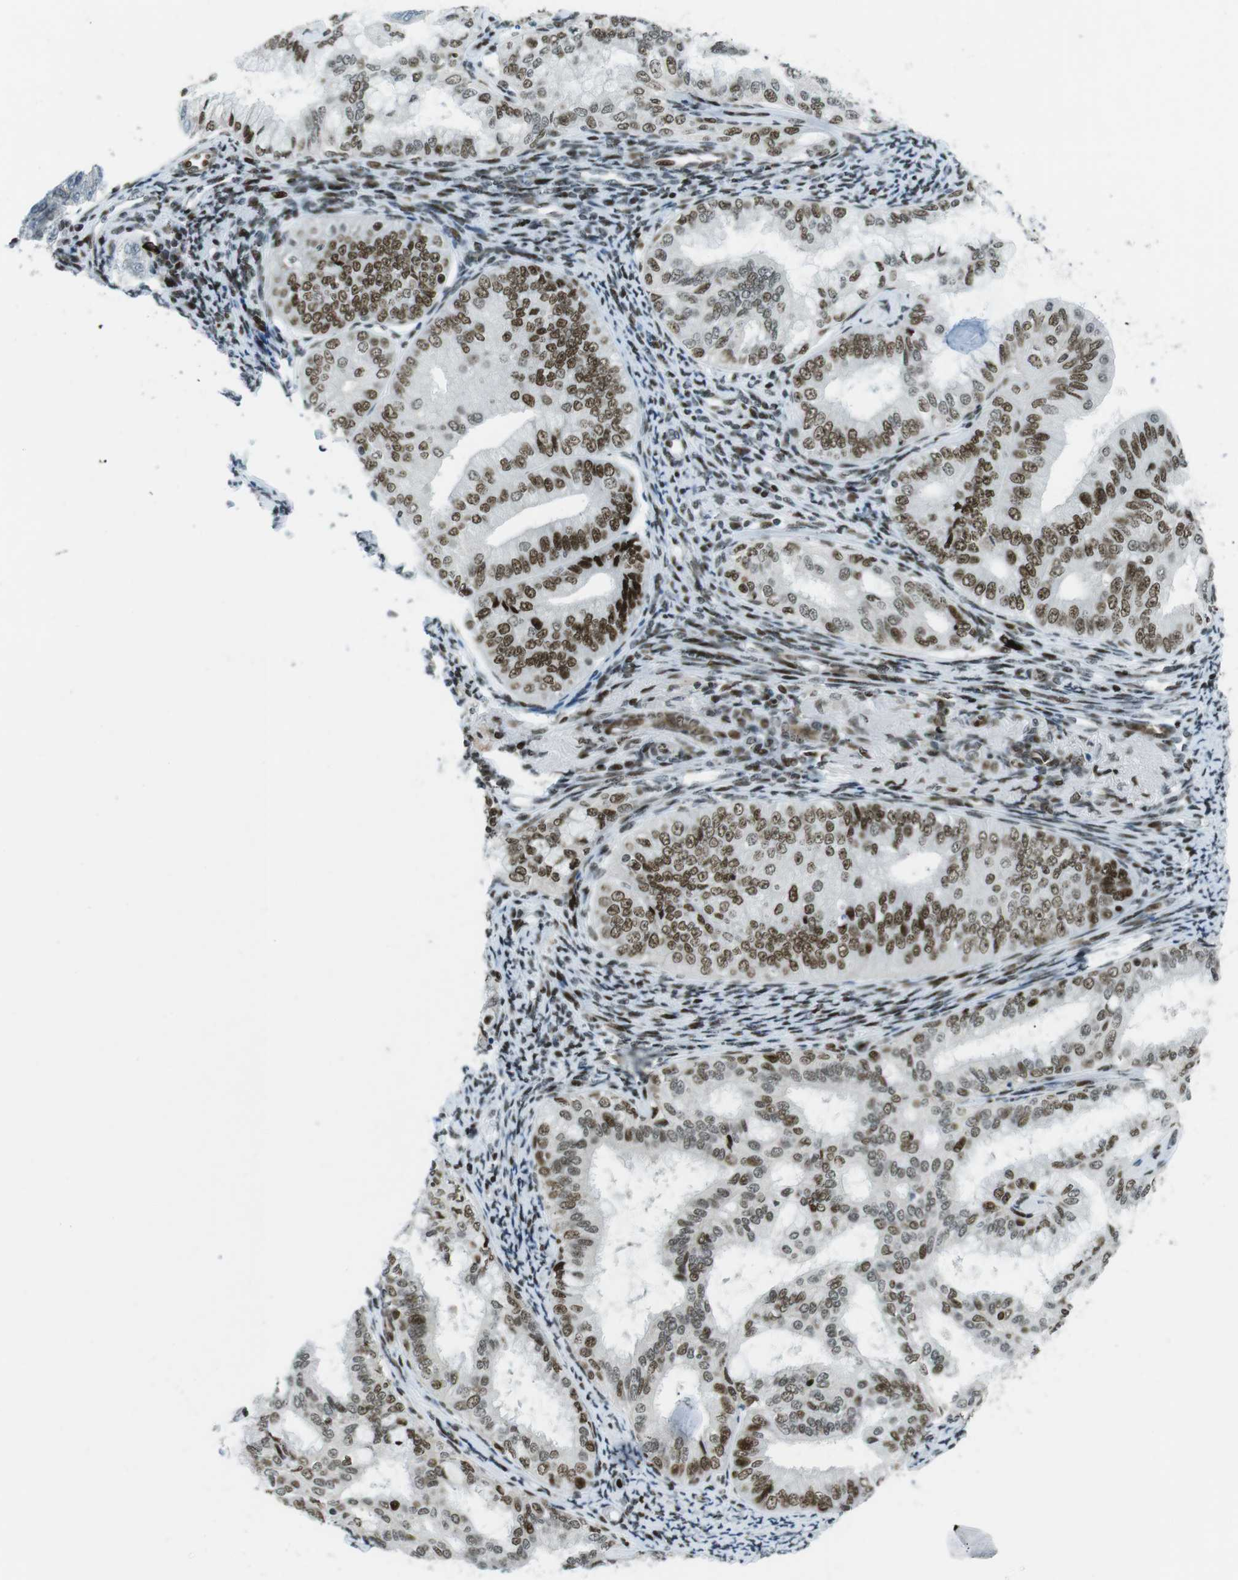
{"staining": {"intensity": "moderate", "quantity": "25%-75%", "location": "nuclear"}, "tissue": "endometrial cancer", "cell_type": "Tumor cells", "image_type": "cancer", "snomed": [{"axis": "morphology", "description": "Adenocarcinoma, NOS"}, {"axis": "topography", "description": "Endometrium"}], "caption": "Immunohistochemistry (IHC) image of neoplastic tissue: endometrial cancer stained using IHC exhibits medium levels of moderate protein expression localized specifically in the nuclear of tumor cells, appearing as a nuclear brown color.", "gene": "ARID1A", "patient": {"sex": "female", "age": 63}}